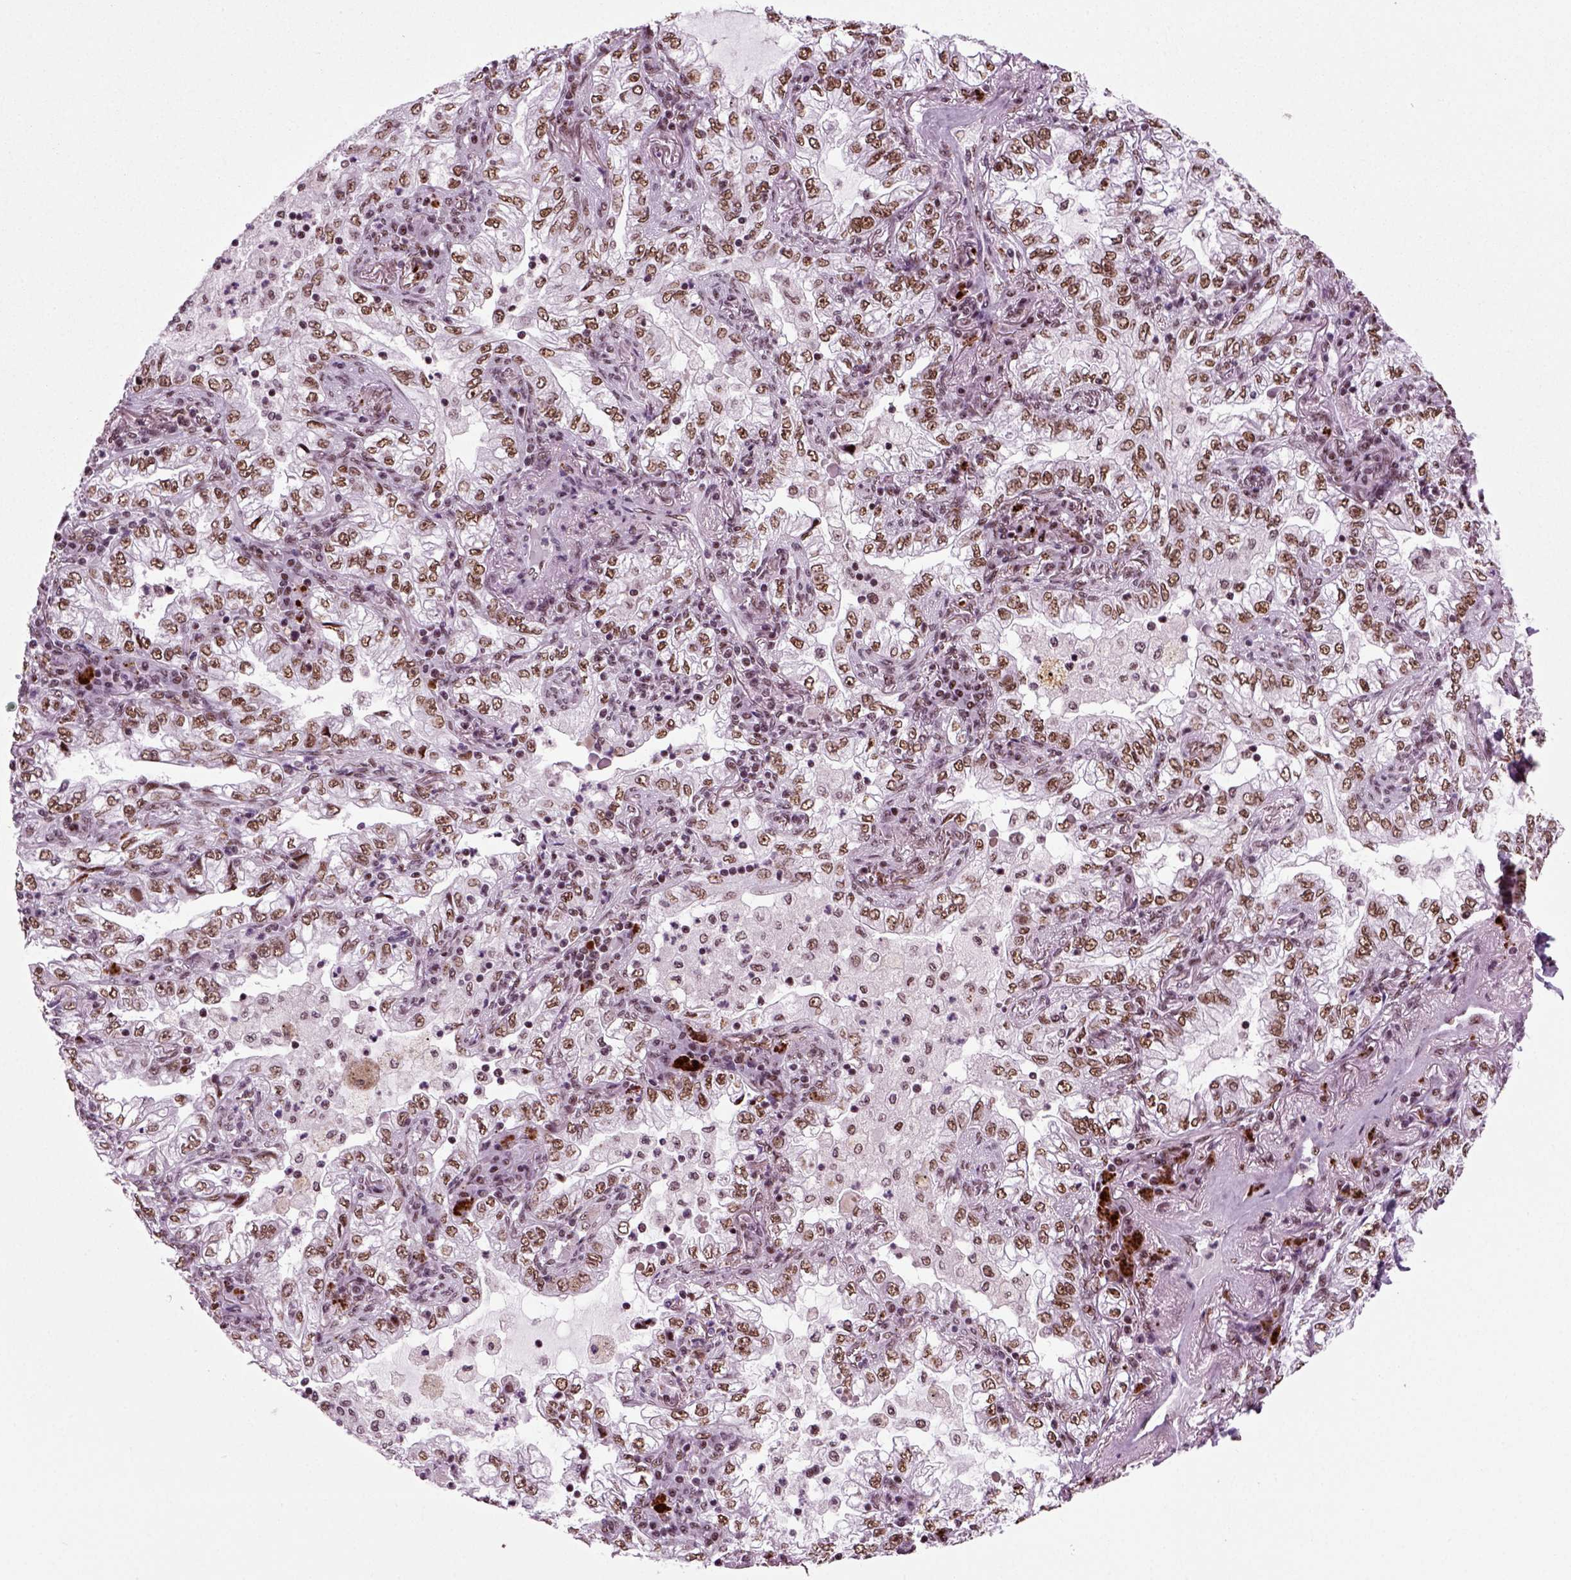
{"staining": {"intensity": "moderate", "quantity": ">75%", "location": "nuclear"}, "tissue": "lung cancer", "cell_type": "Tumor cells", "image_type": "cancer", "snomed": [{"axis": "morphology", "description": "Adenocarcinoma, NOS"}, {"axis": "topography", "description": "Lung"}], "caption": "Immunohistochemical staining of adenocarcinoma (lung) demonstrates medium levels of moderate nuclear expression in approximately >75% of tumor cells.", "gene": "RCOR3", "patient": {"sex": "female", "age": 73}}